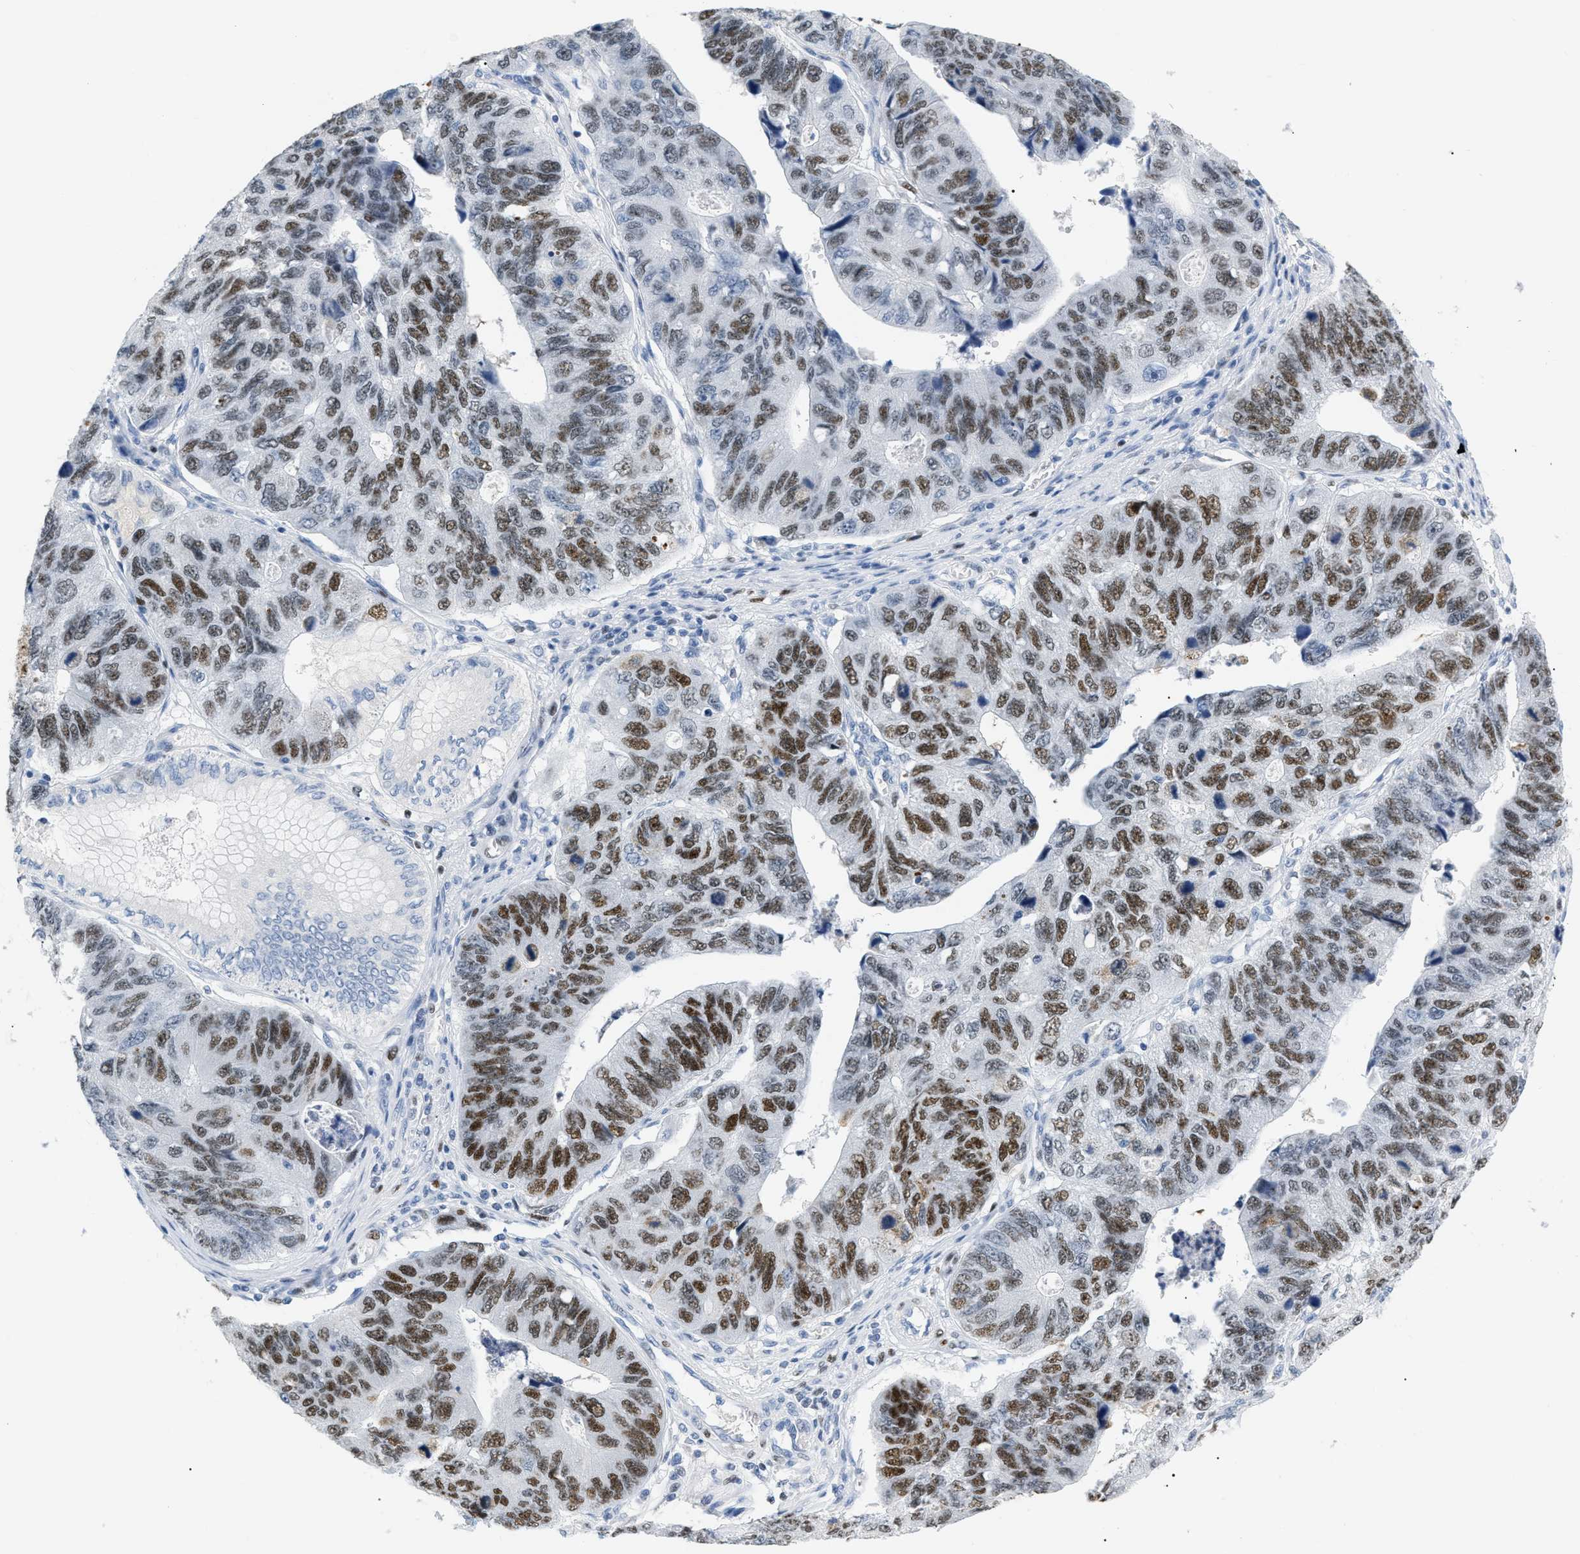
{"staining": {"intensity": "strong", "quantity": ">75%", "location": "nuclear"}, "tissue": "stomach cancer", "cell_type": "Tumor cells", "image_type": "cancer", "snomed": [{"axis": "morphology", "description": "Adenocarcinoma, NOS"}, {"axis": "topography", "description": "Stomach"}], "caption": "Immunohistochemistry (IHC) photomicrograph of stomach cancer (adenocarcinoma) stained for a protein (brown), which exhibits high levels of strong nuclear staining in approximately >75% of tumor cells.", "gene": "MCM7", "patient": {"sex": "male", "age": 59}}